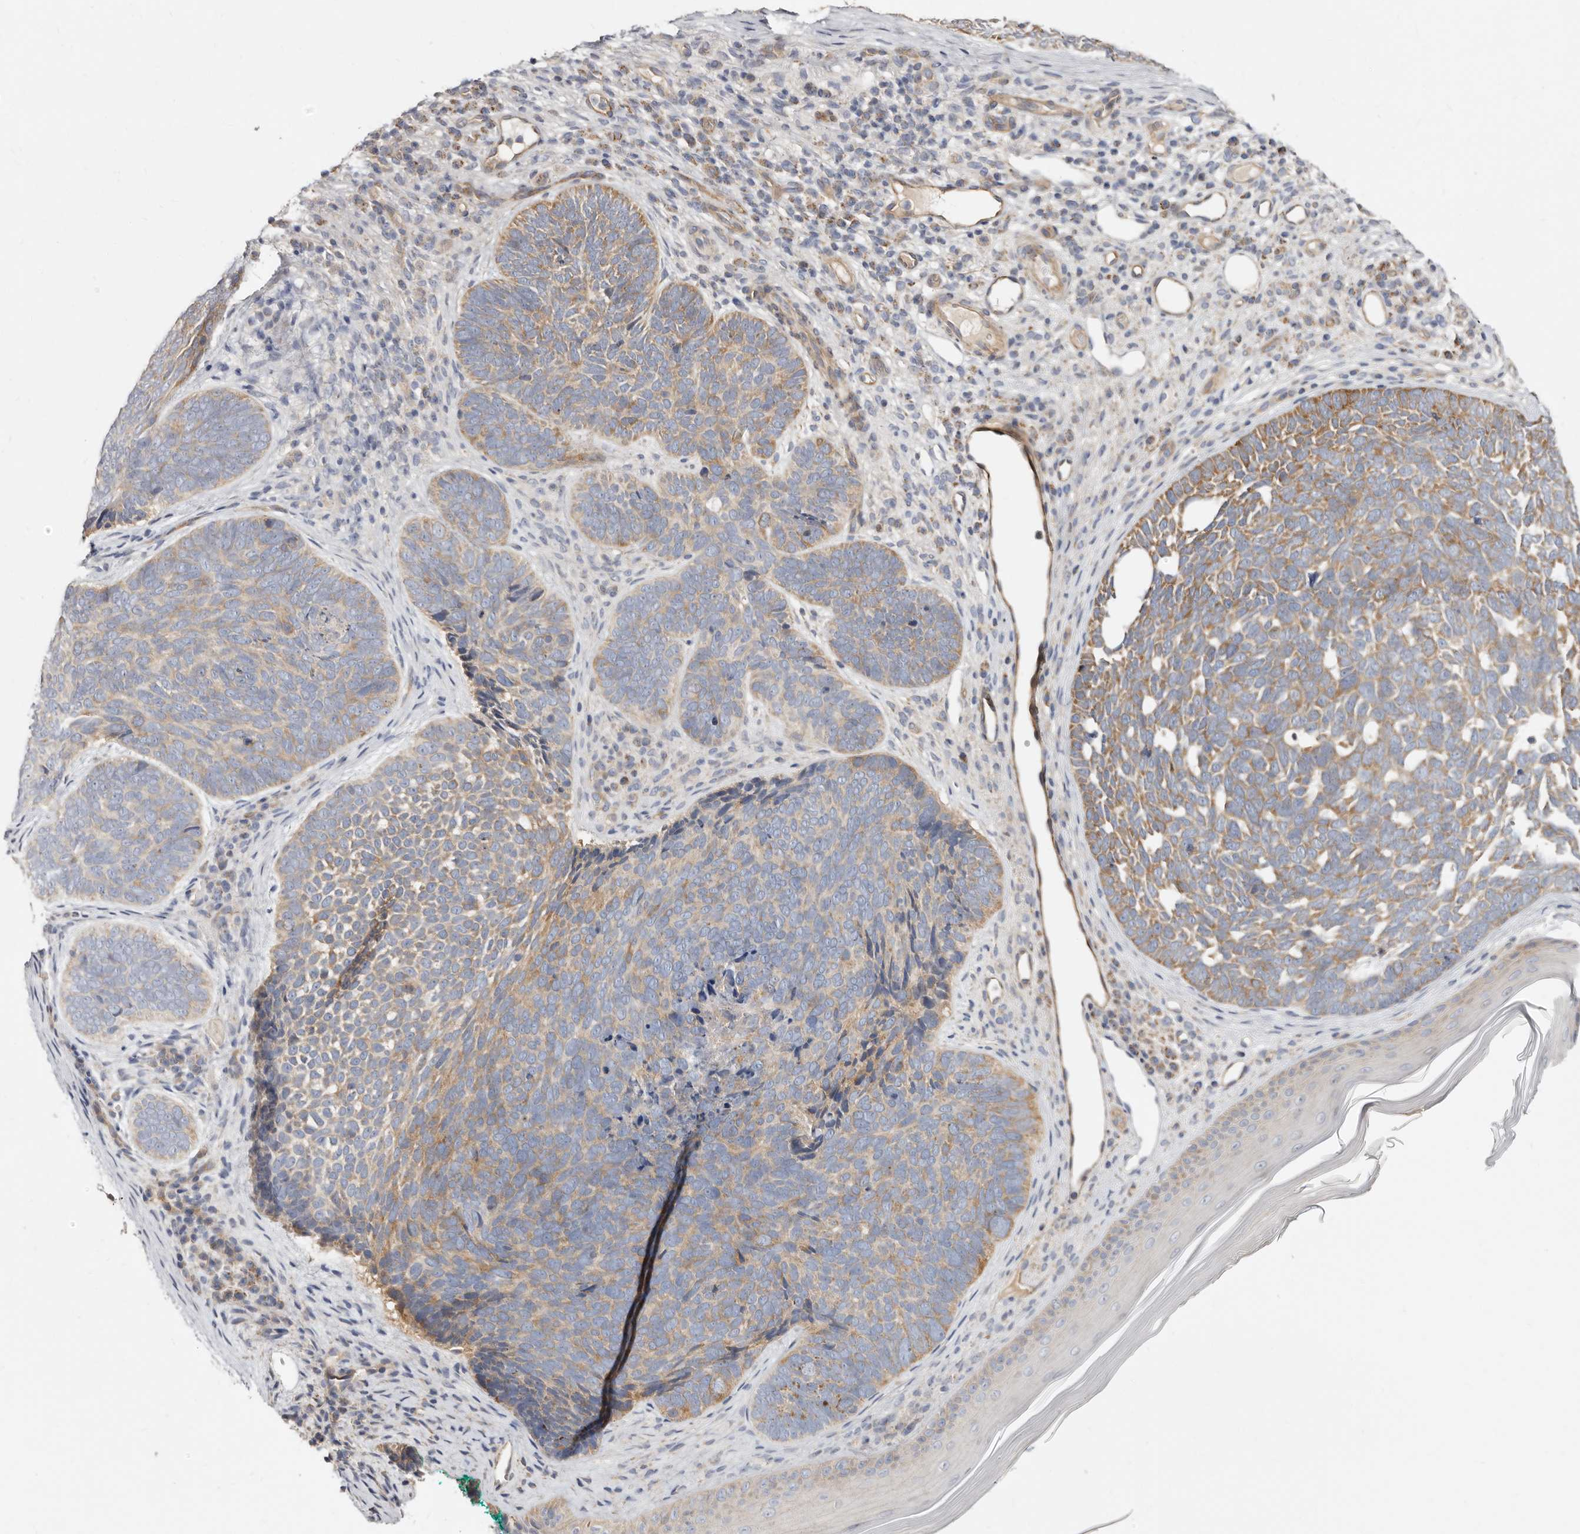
{"staining": {"intensity": "moderate", "quantity": ">75%", "location": "cytoplasmic/membranous"}, "tissue": "skin cancer", "cell_type": "Tumor cells", "image_type": "cancer", "snomed": [{"axis": "morphology", "description": "Basal cell carcinoma"}, {"axis": "topography", "description": "Skin"}], "caption": "Protein staining by immunohistochemistry displays moderate cytoplasmic/membranous staining in approximately >75% of tumor cells in skin basal cell carcinoma.", "gene": "BAIAP2L1", "patient": {"sex": "female", "age": 85}}